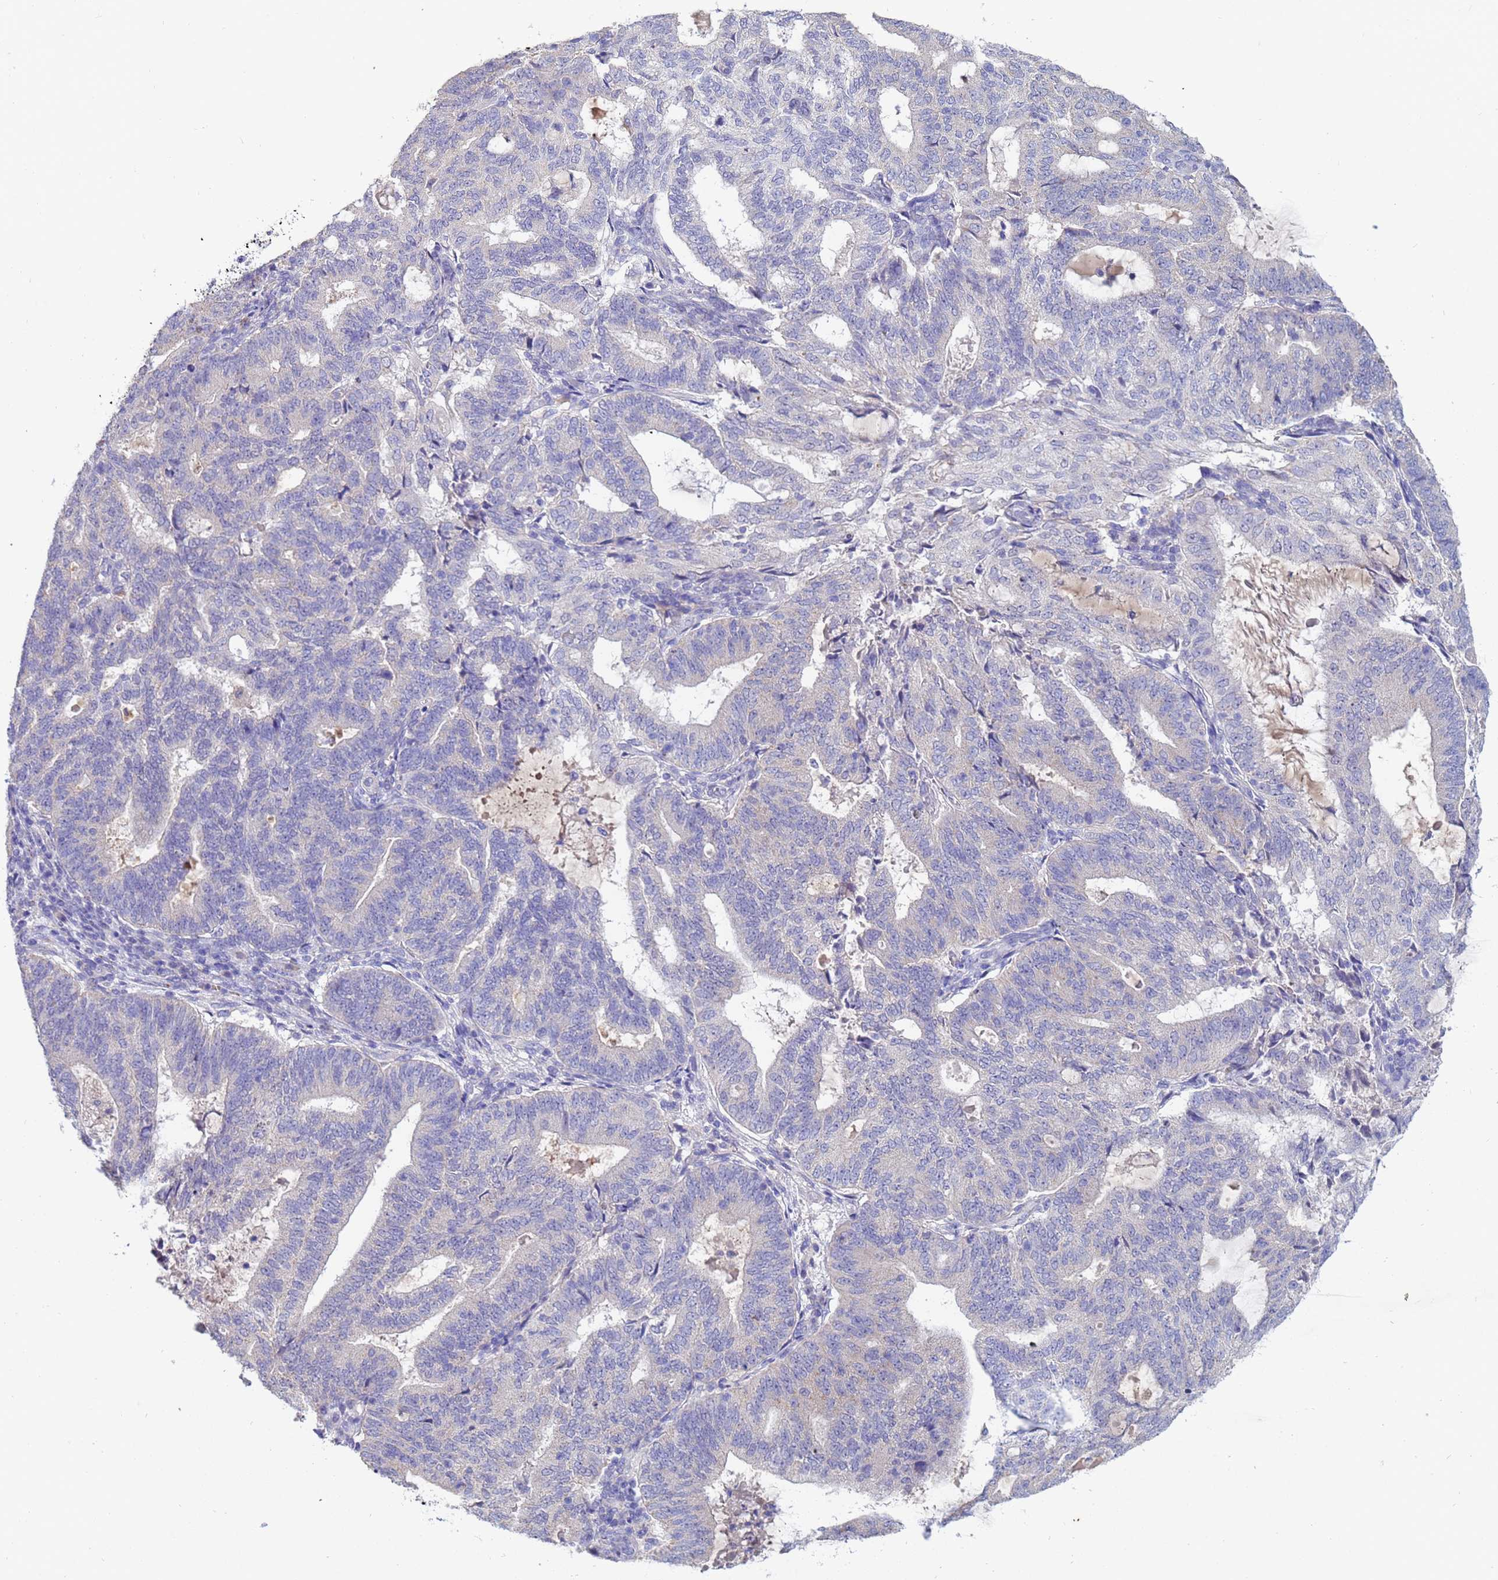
{"staining": {"intensity": "negative", "quantity": "none", "location": "none"}, "tissue": "endometrial cancer", "cell_type": "Tumor cells", "image_type": "cancer", "snomed": [{"axis": "morphology", "description": "Adenocarcinoma, NOS"}, {"axis": "topography", "description": "Endometrium"}], "caption": "Immunohistochemical staining of human endometrial cancer shows no significant expression in tumor cells. The staining was performed using DAB to visualize the protein expression in brown, while the nuclei were stained in blue with hematoxylin (Magnification: 20x).", "gene": "IHO1", "patient": {"sex": "female", "age": 70}}